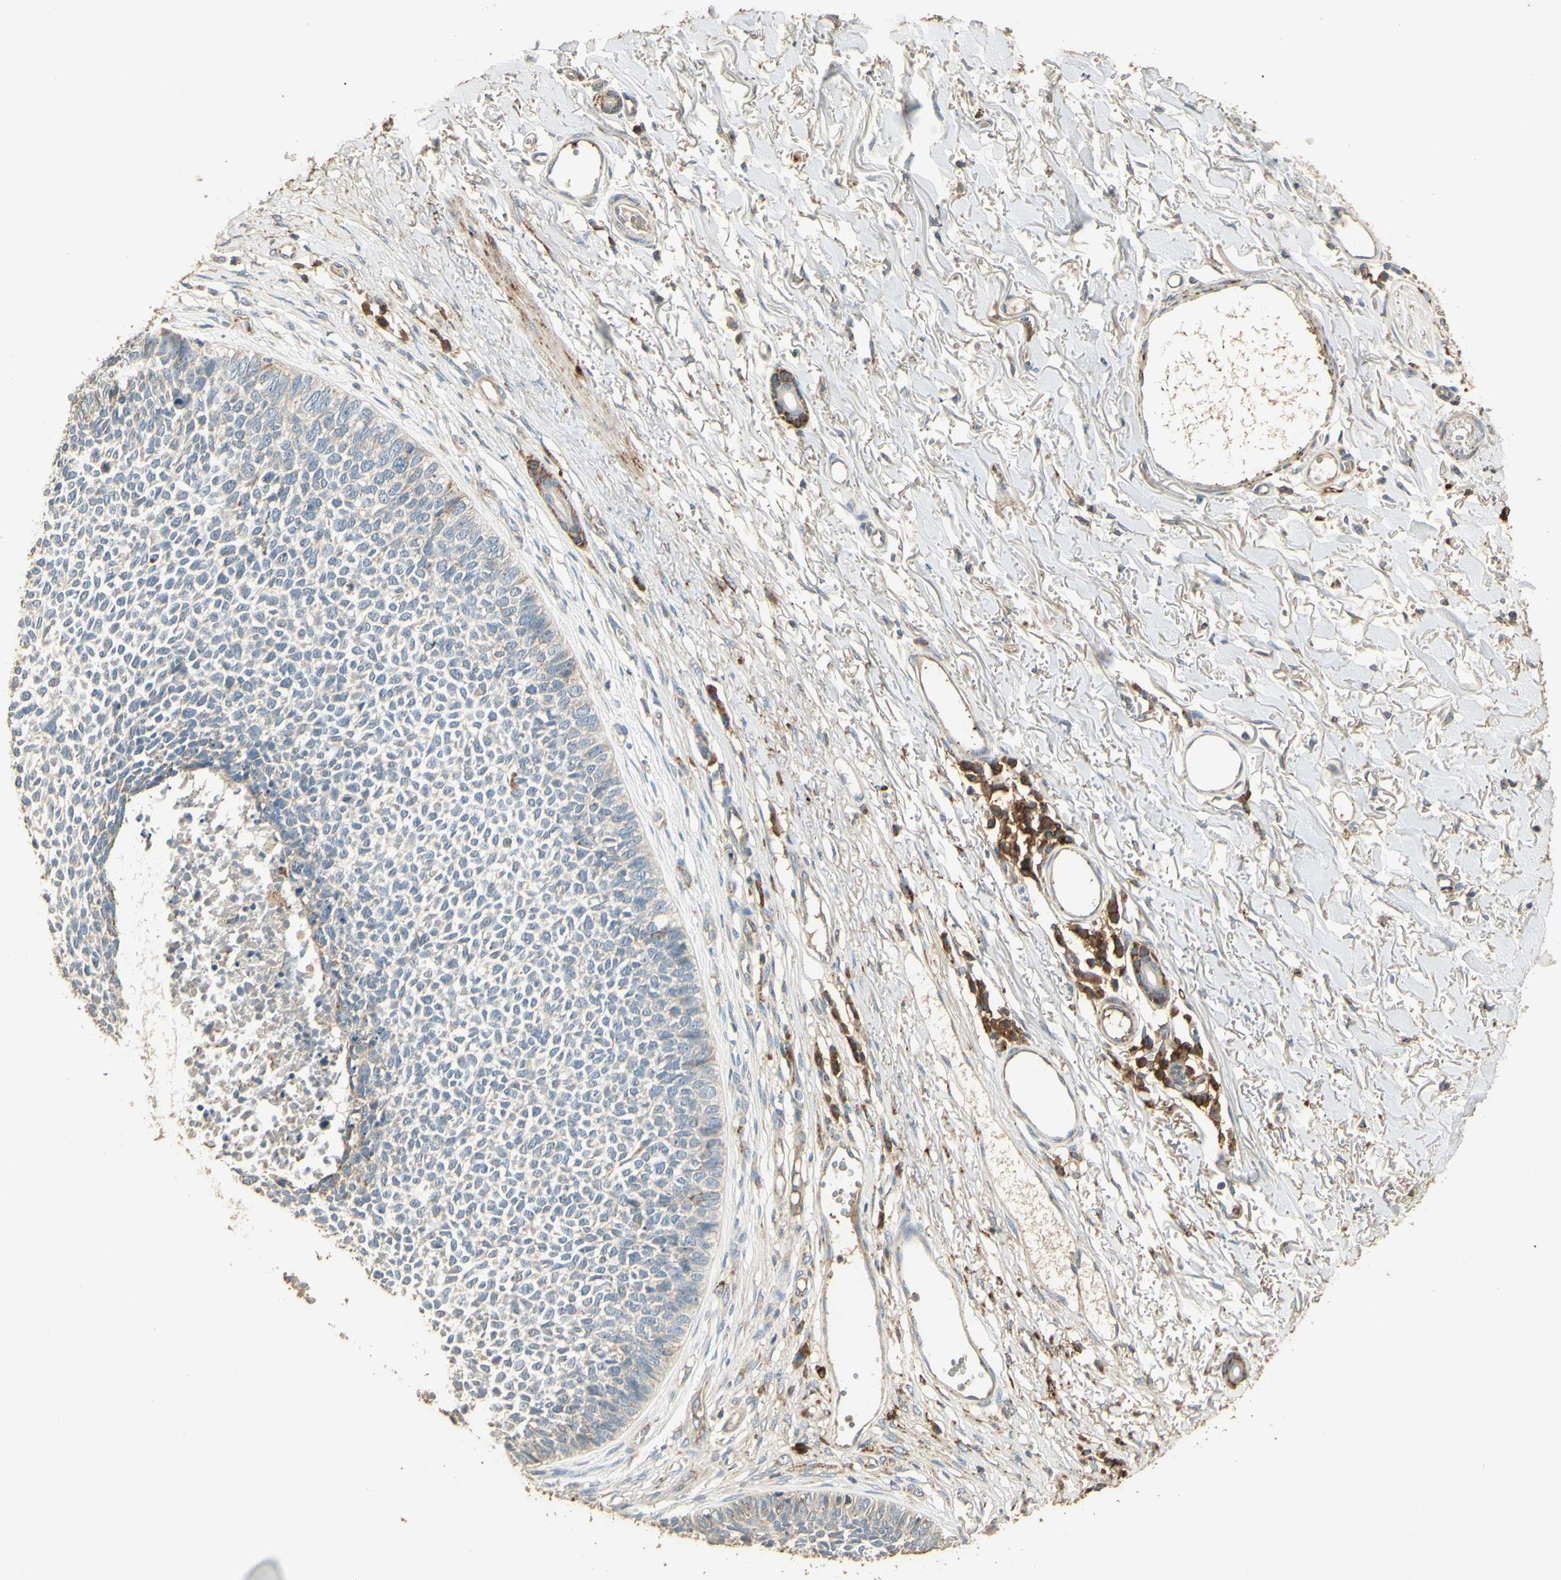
{"staining": {"intensity": "negative", "quantity": "none", "location": "none"}, "tissue": "skin cancer", "cell_type": "Tumor cells", "image_type": "cancer", "snomed": [{"axis": "morphology", "description": "Basal cell carcinoma"}, {"axis": "topography", "description": "Skin"}], "caption": "This is a micrograph of immunohistochemistry (IHC) staining of skin cancer, which shows no expression in tumor cells.", "gene": "ARHGEF17", "patient": {"sex": "female", "age": 84}}